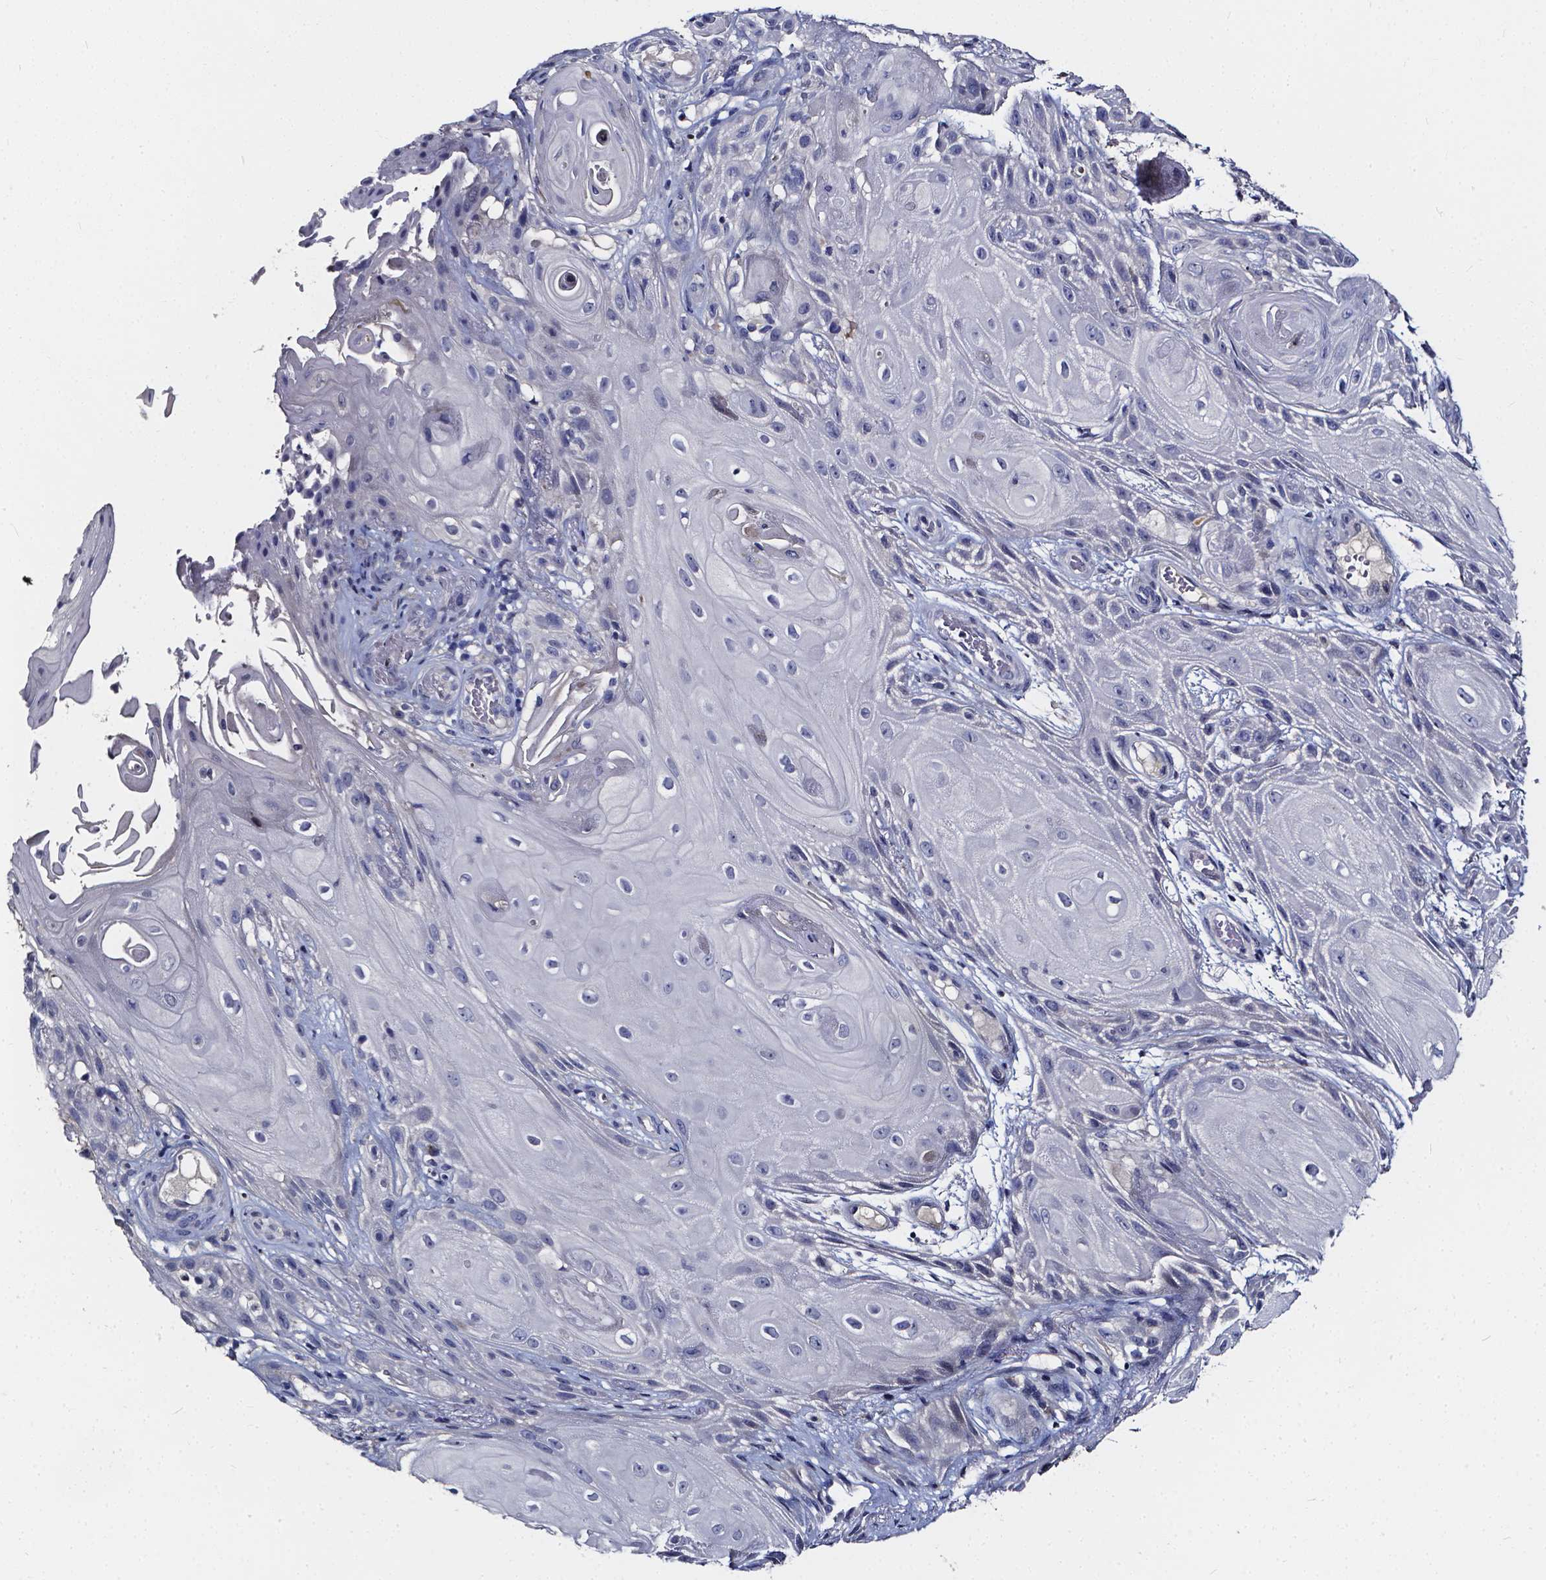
{"staining": {"intensity": "negative", "quantity": "none", "location": "none"}, "tissue": "skin cancer", "cell_type": "Tumor cells", "image_type": "cancer", "snomed": [{"axis": "morphology", "description": "Squamous cell carcinoma, NOS"}, {"axis": "topography", "description": "Skin"}], "caption": "Immunohistochemistry (IHC) of human skin squamous cell carcinoma displays no positivity in tumor cells. (Stains: DAB (3,3'-diaminobenzidine) IHC with hematoxylin counter stain, Microscopy: brightfield microscopy at high magnification).", "gene": "SOWAHA", "patient": {"sex": "male", "age": 62}}